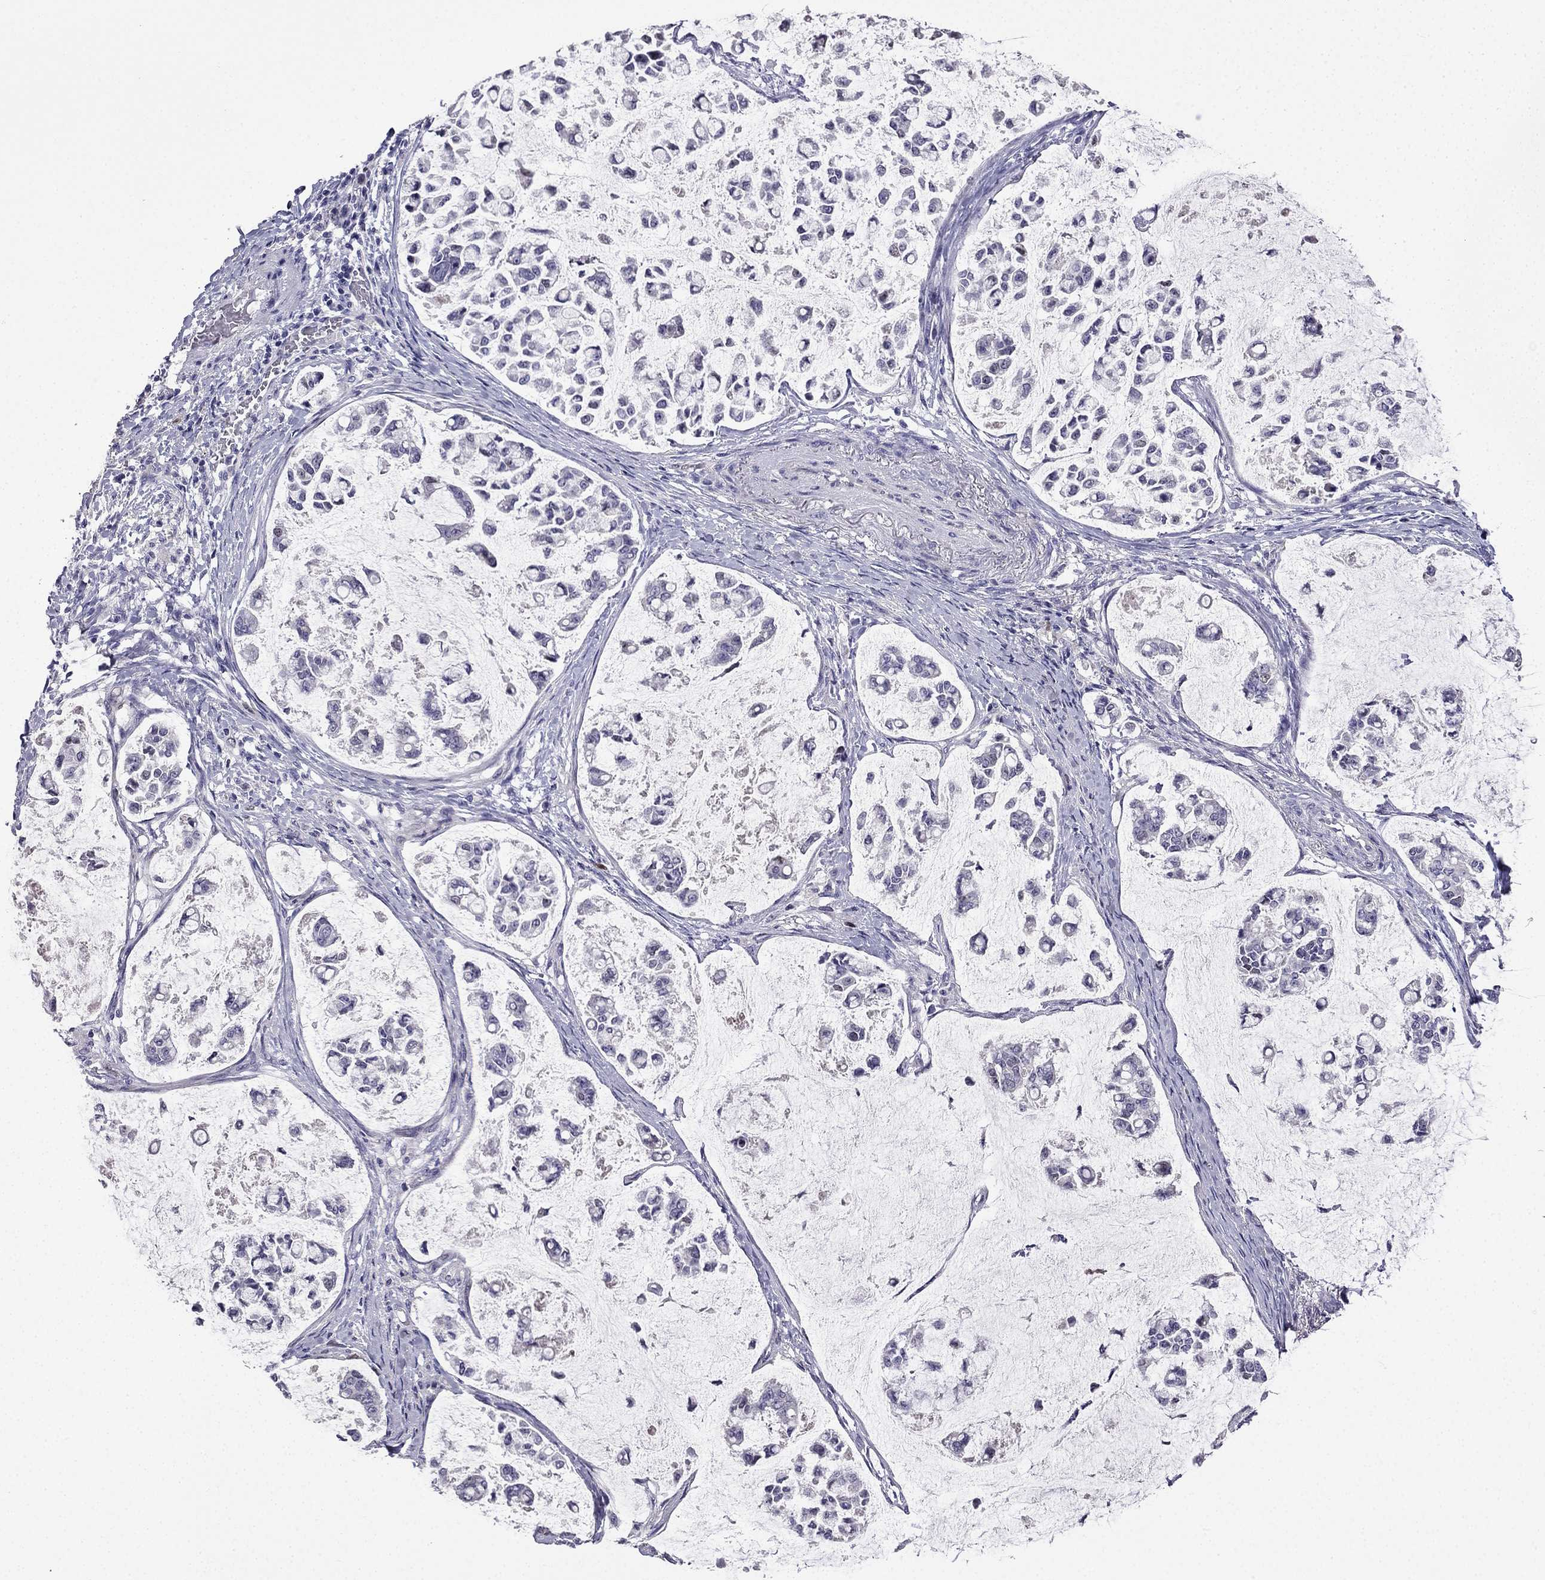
{"staining": {"intensity": "negative", "quantity": "none", "location": "none"}, "tissue": "stomach cancer", "cell_type": "Tumor cells", "image_type": "cancer", "snomed": [{"axis": "morphology", "description": "Adenocarcinoma, NOS"}, {"axis": "topography", "description": "Stomach"}], "caption": "This is a photomicrograph of IHC staining of stomach adenocarcinoma, which shows no staining in tumor cells.", "gene": "UHRF1", "patient": {"sex": "male", "age": 82}}